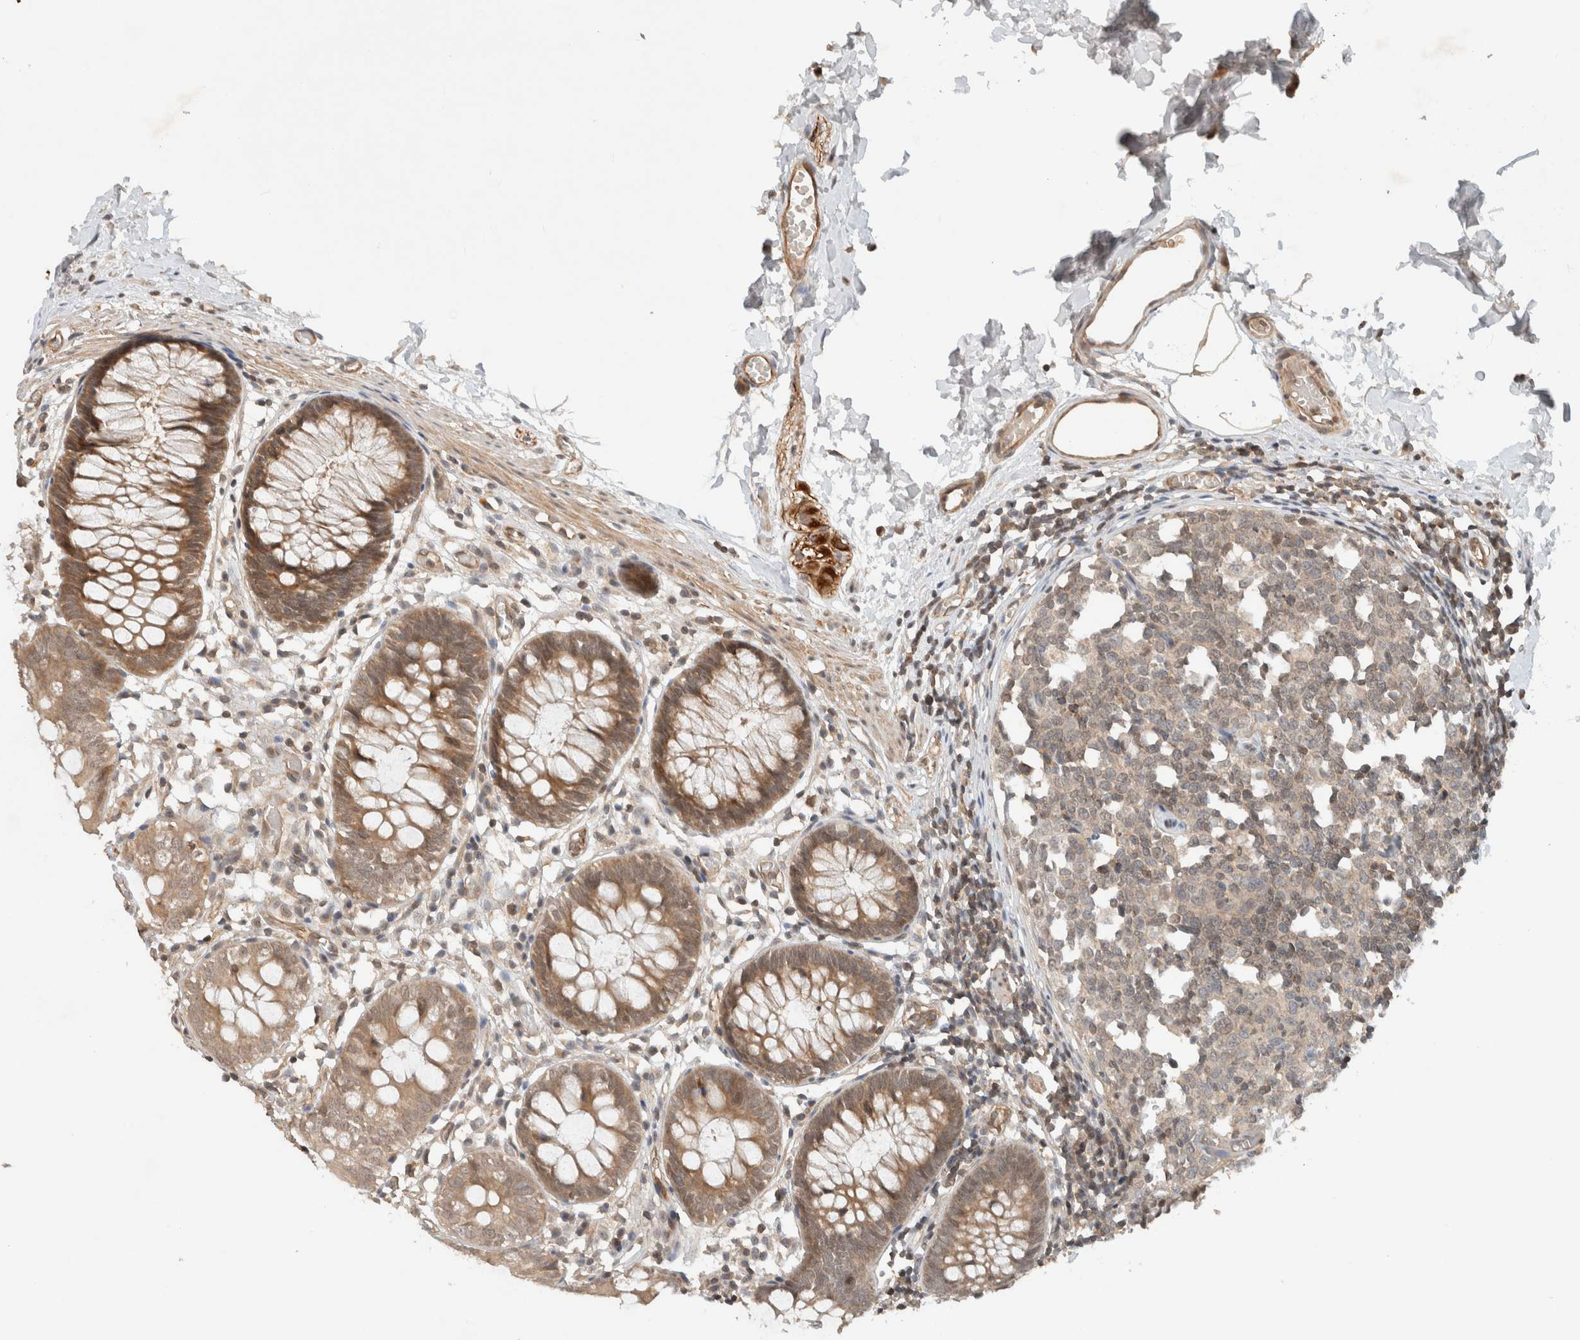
{"staining": {"intensity": "moderate", "quantity": ">75%", "location": "cytoplasmic/membranous"}, "tissue": "colon", "cell_type": "Endothelial cells", "image_type": "normal", "snomed": [{"axis": "morphology", "description": "Normal tissue, NOS"}, {"axis": "topography", "description": "Colon"}], "caption": "The immunohistochemical stain highlights moderate cytoplasmic/membranous expression in endothelial cells of benign colon. Using DAB (3,3'-diaminobenzidine) (brown) and hematoxylin (blue) stains, captured at high magnification using brightfield microscopy.", "gene": "CAAP1", "patient": {"sex": "male", "age": 14}}